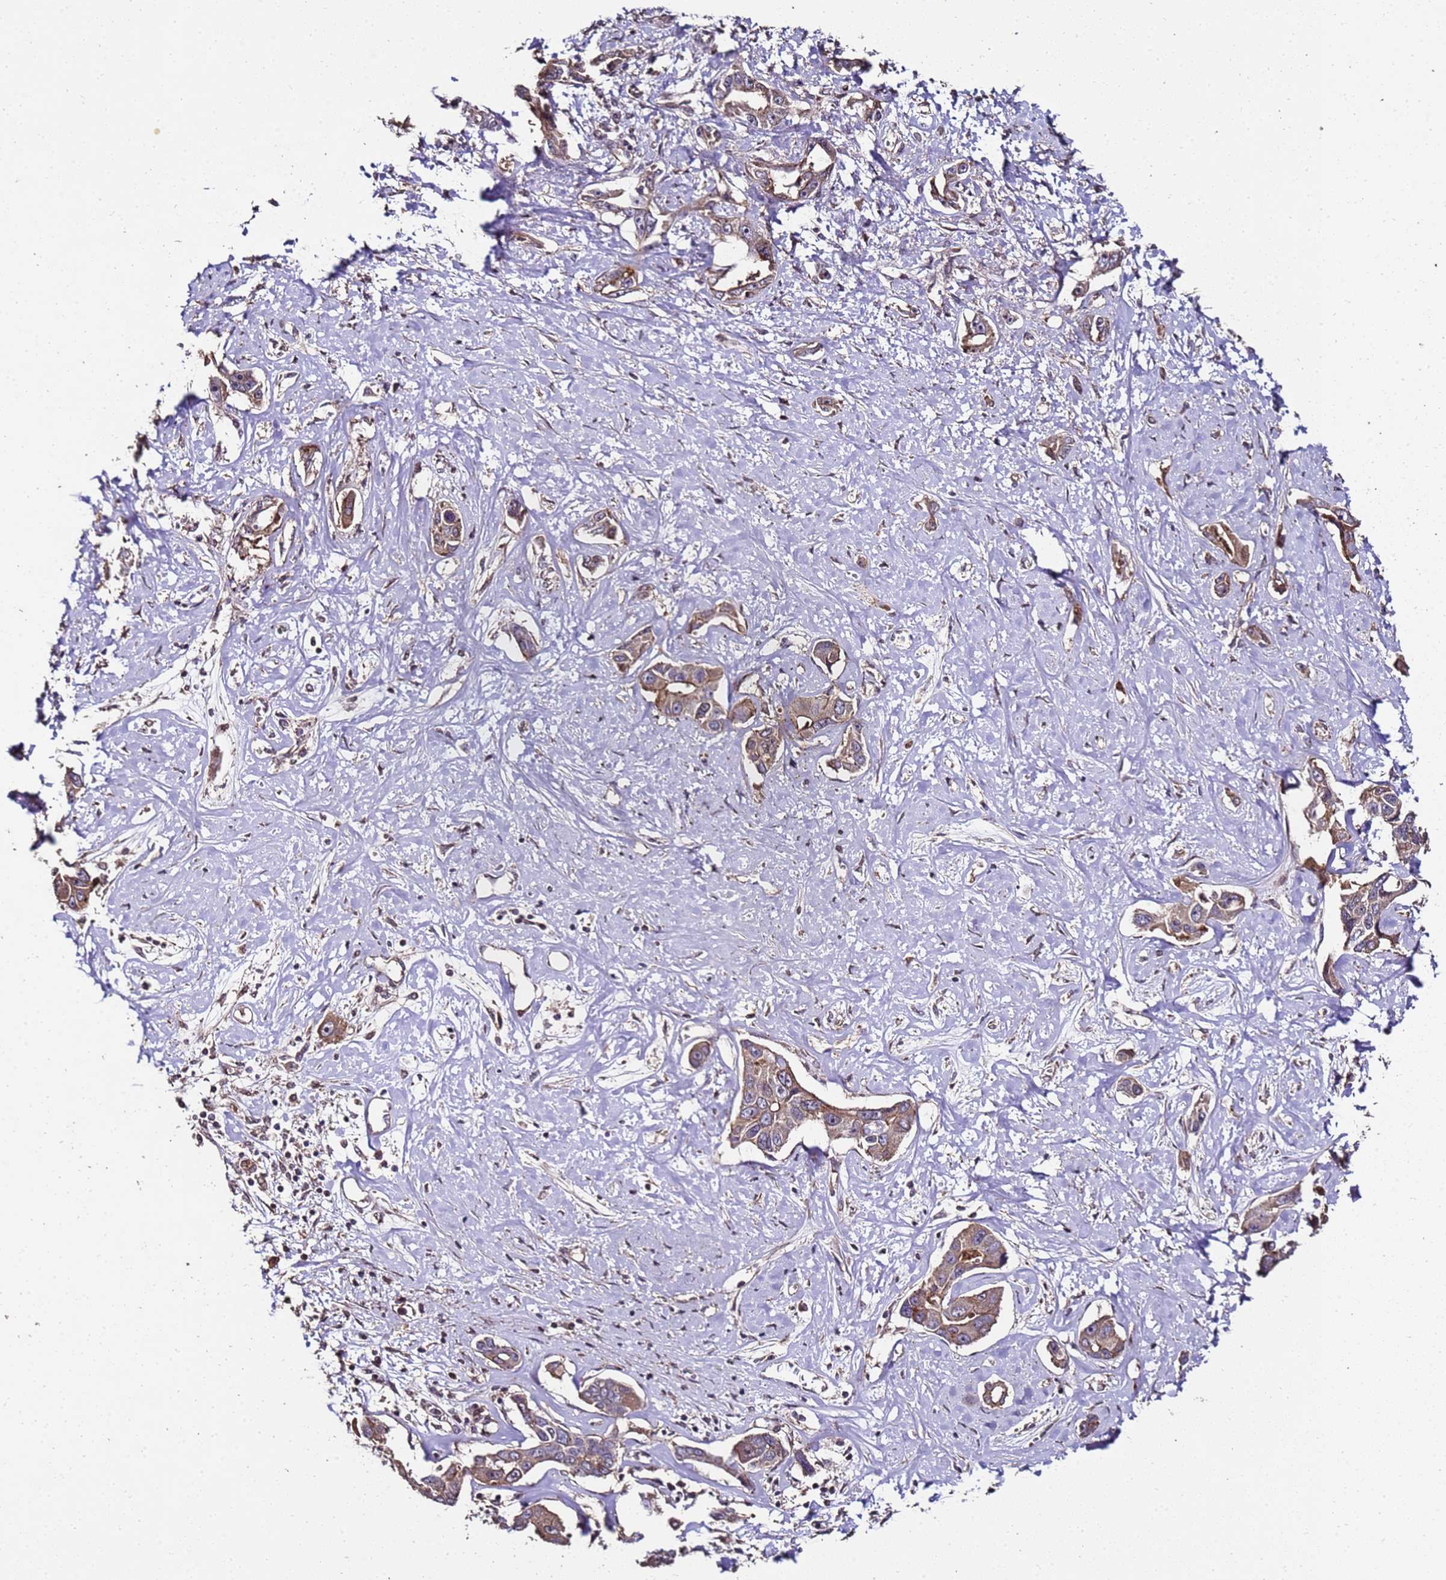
{"staining": {"intensity": "moderate", "quantity": ">75%", "location": "cytoplasmic/membranous"}, "tissue": "liver cancer", "cell_type": "Tumor cells", "image_type": "cancer", "snomed": [{"axis": "morphology", "description": "Cholangiocarcinoma"}, {"axis": "topography", "description": "Liver"}], "caption": "Liver cancer (cholangiocarcinoma) stained with a brown dye demonstrates moderate cytoplasmic/membranous positive positivity in approximately >75% of tumor cells.", "gene": "PRODH", "patient": {"sex": "male", "age": 59}}